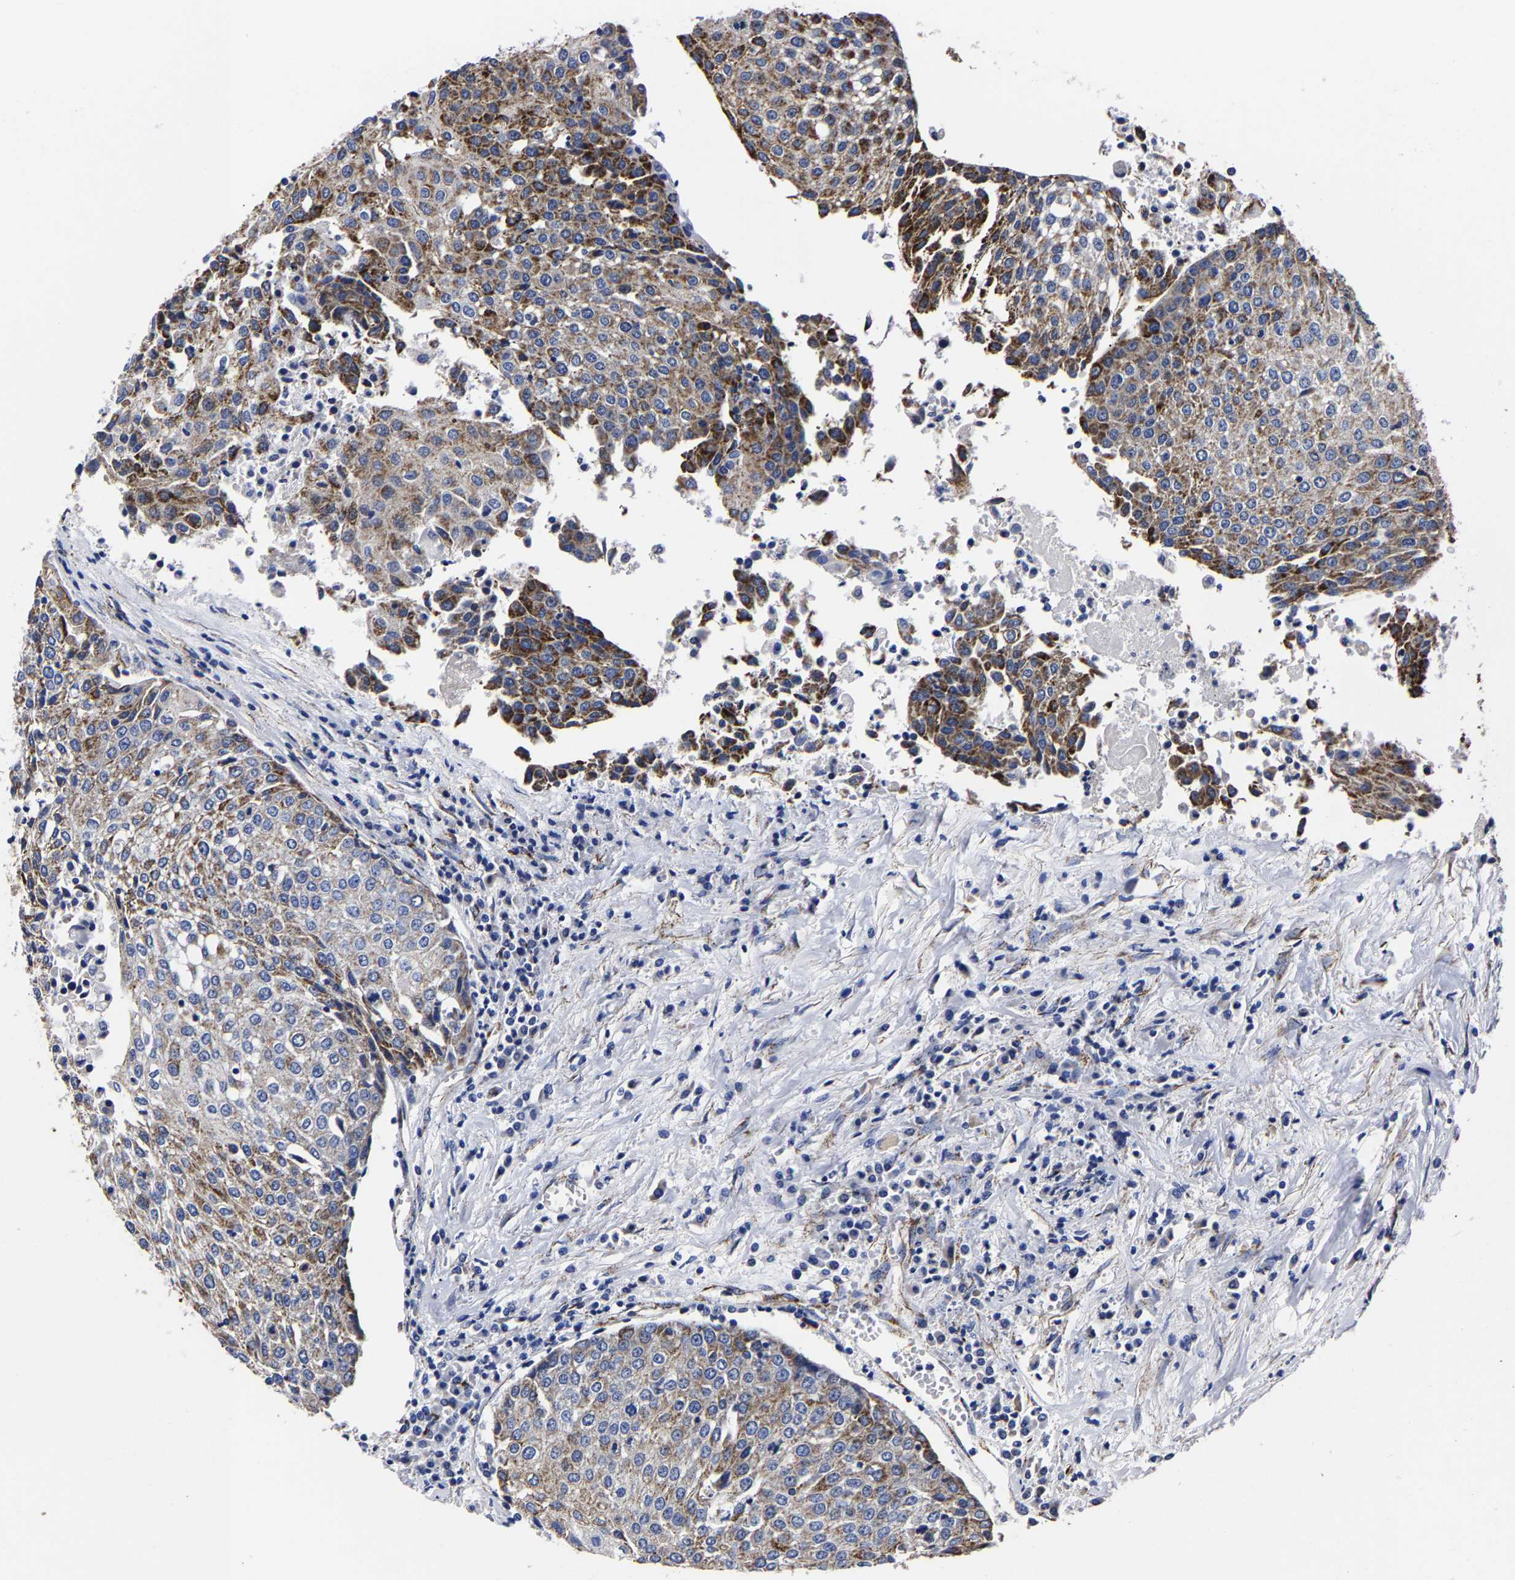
{"staining": {"intensity": "moderate", "quantity": "25%-75%", "location": "cytoplasmic/membranous"}, "tissue": "urothelial cancer", "cell_type": "Tumor cells", "image_type": "cancer", "snomed": [{"axis": "morphology", "description": "Urothelial carcinoma, High grade"}, {"axis": "topography", "description": "Urinary bladder"}], "caption": "Immunohistochemical staining of urothelial cancer displays medium levels of moderate cytoplasmic/membranous staining in about 25%-75% of tumor cells.", "gene": "AASS", "patient": {"sex": "female", "age": 85}}